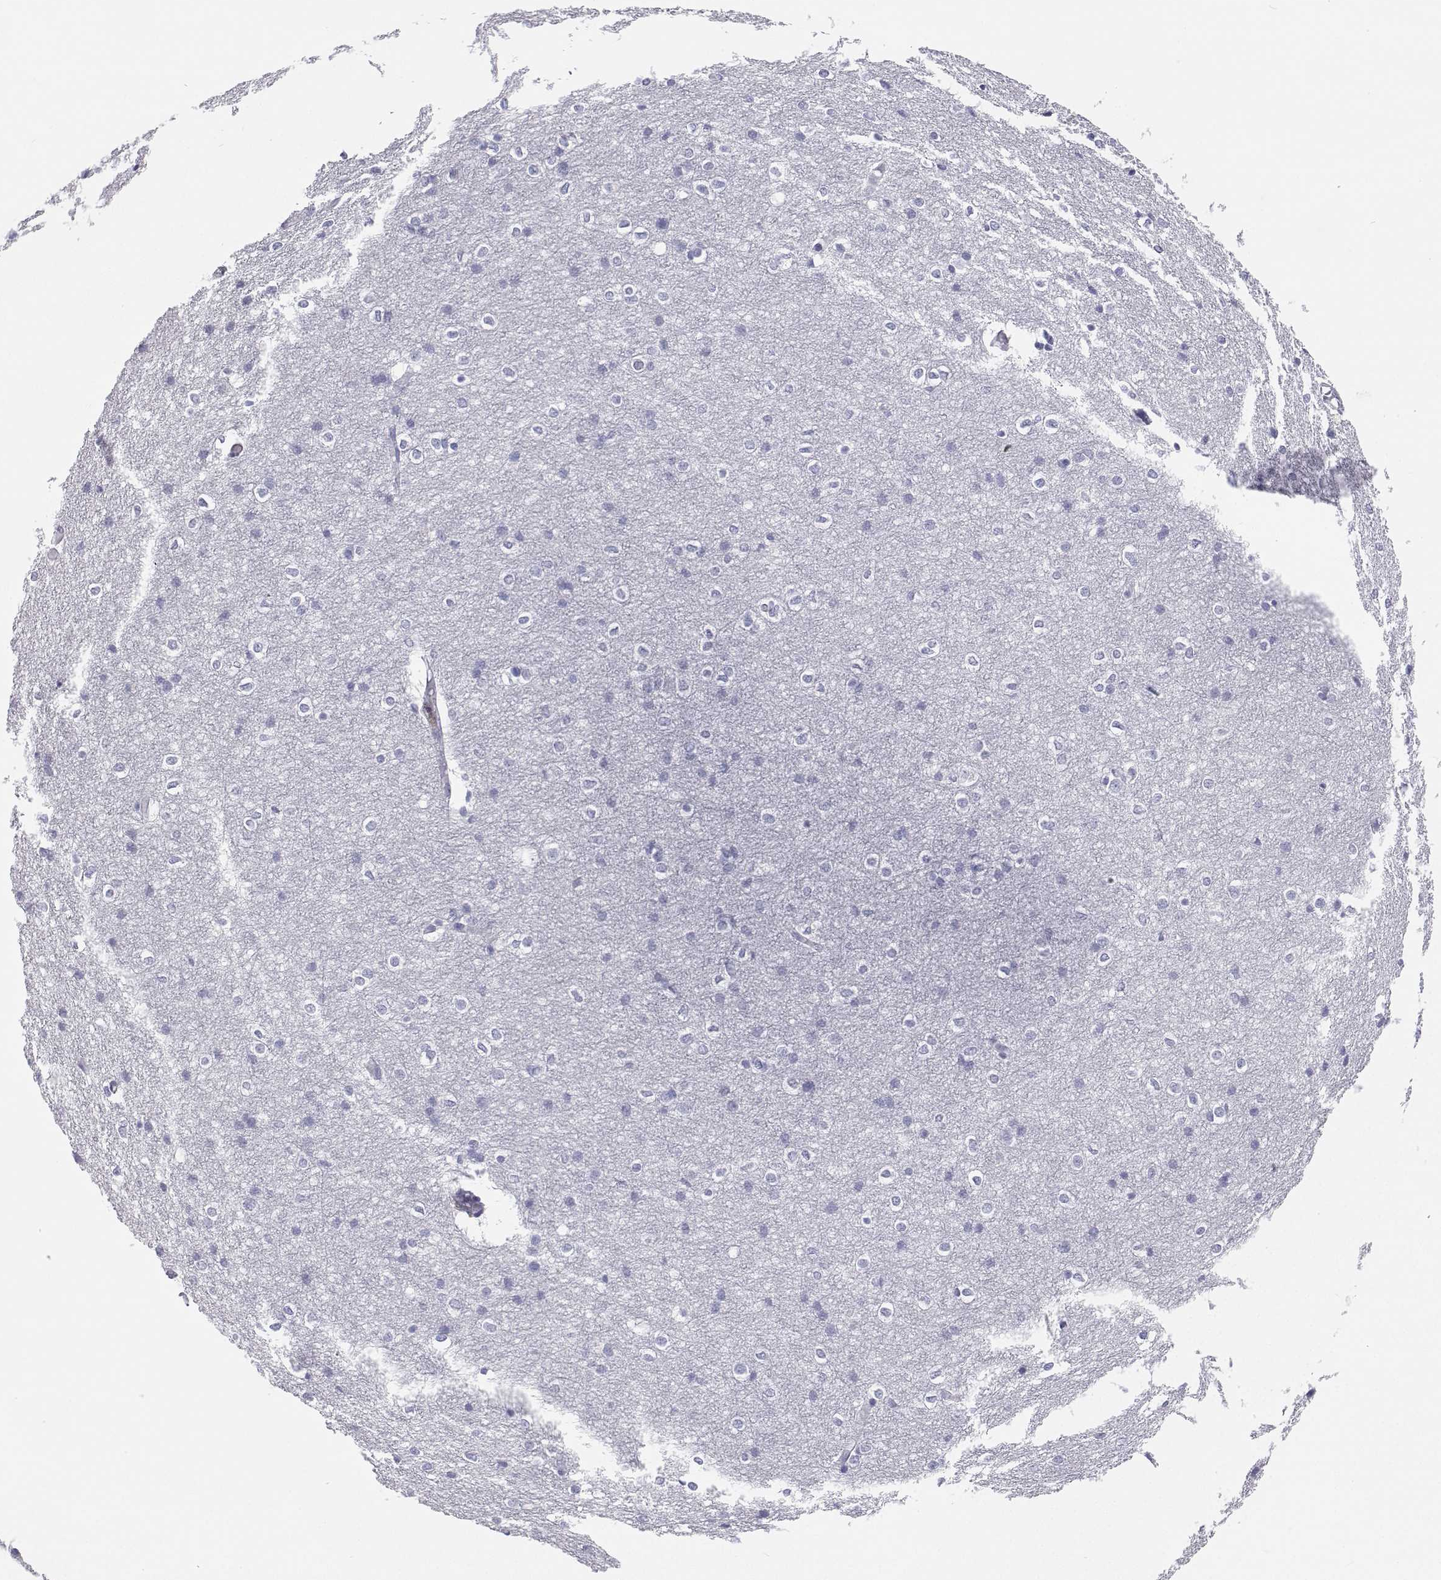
{"staining": {"intensity": "negative", "quantity": "none", "location": "none"}, "tissue": "cerebral cortex", "cell_type": "Endothelial cells", "image_type": "normal", "snomed": [{"axis": "morphology", "description": "Normal tissue, NOS"}, {"axis": "topography", "description": "Cerebral cortex"}], "caption": "Immunohistochemistry (IHC) photomicrograph of normal cerebral cortex: human cerebral cortex stained with DAB (3,3'-diaminobenzidine) exhibits no significant protein expression in endothelial cells. (DAB immunohistochemistry with hematoxylin counter stain).", "gene": "BHMT", "patient": {"sex": "male", "age": 37}}